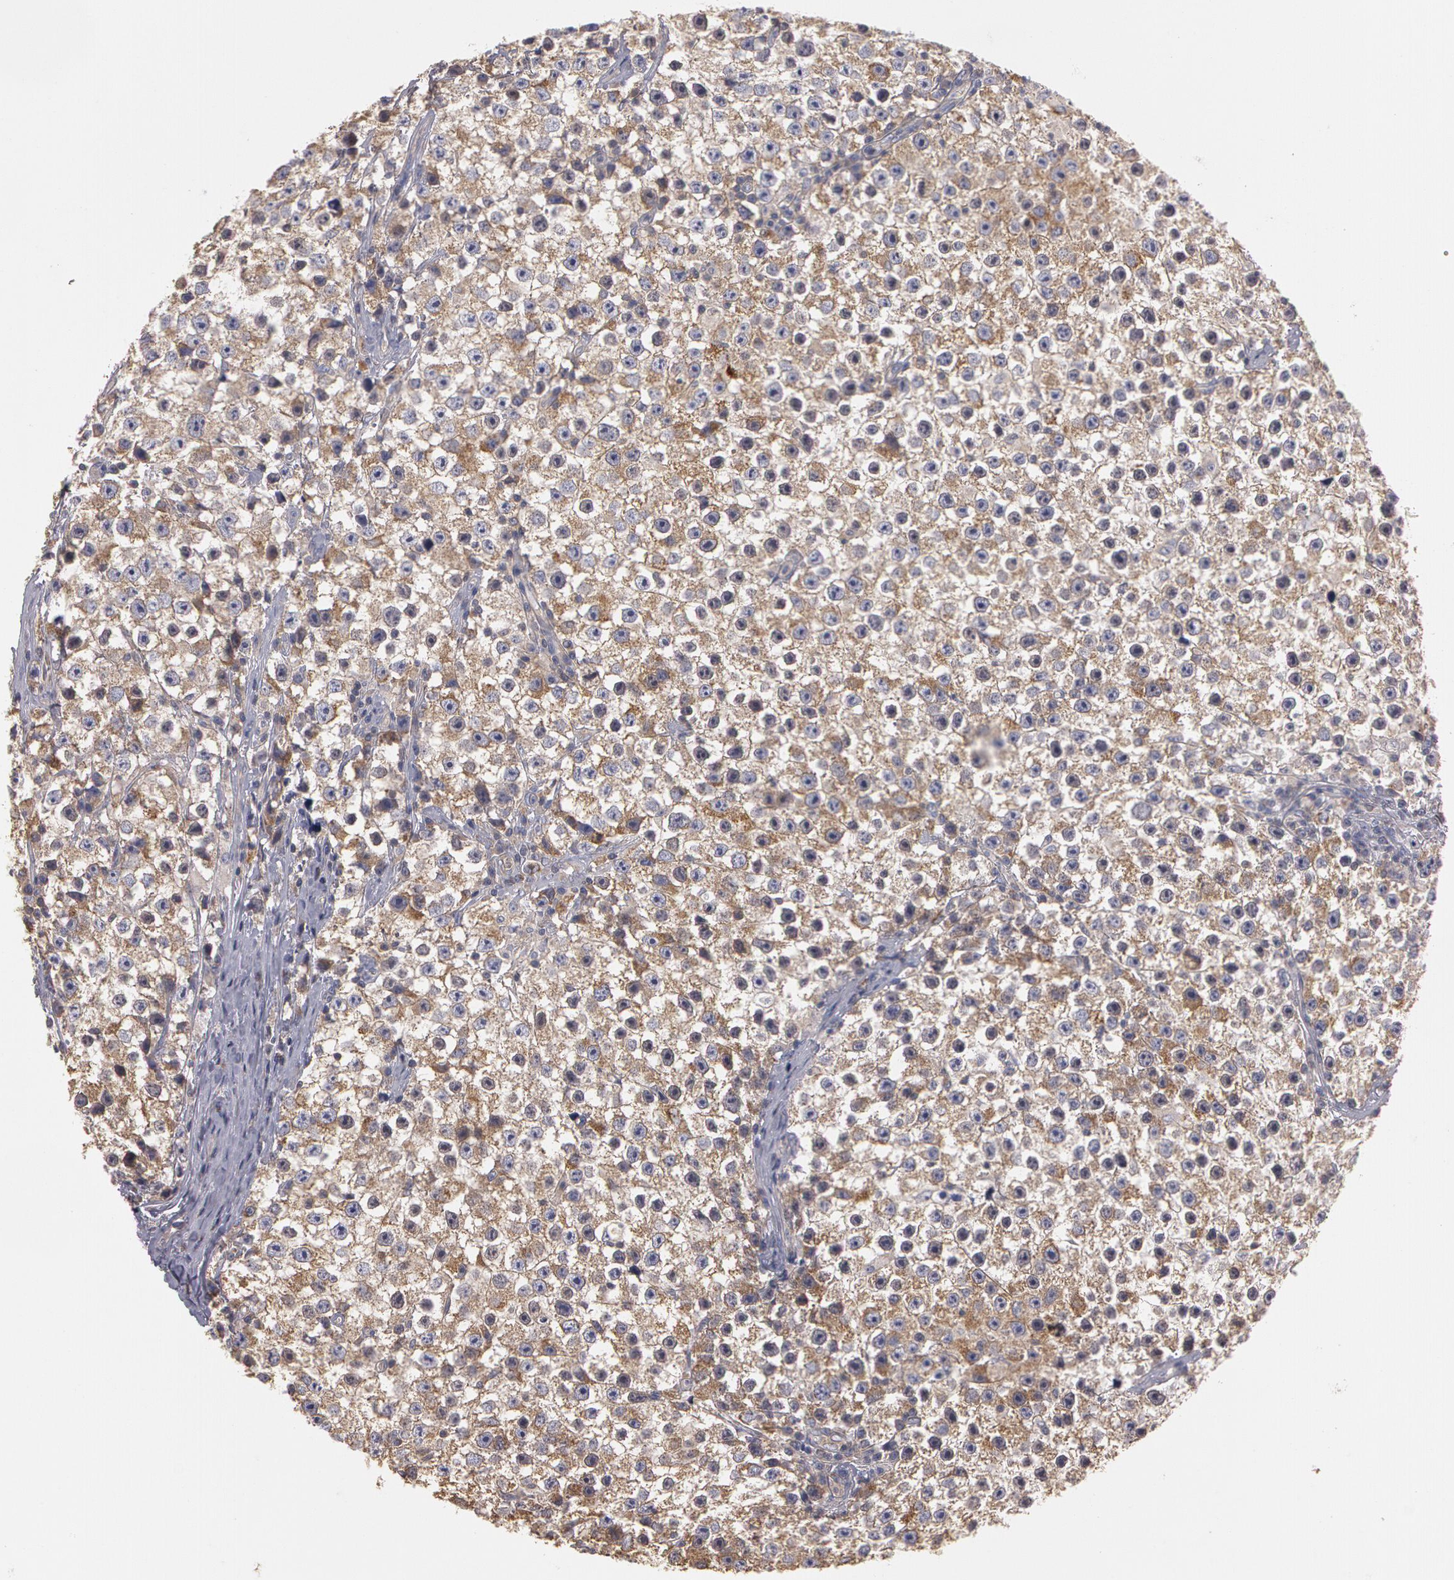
{"staining": {"intensity": "moderate", "quantity": "25%-75%", "location": "cytoplasmic/membranous"}, "tissue": "testis cancer", "cell_type": "Tumor cells", "image_type": "cancer", "snomed": [{"axis": "morphology", "description": "Seminoma, NOS"}, {"axis": "topography", "description": "Testis"}], "caption": "Immunohistochemical staining of seminoma (testis) displays medium levels of moderate cytoplasmic/membranous staining in approximately 25%-75% of tumor cells.", "gene": "NEK9", "patient": {"sex": "male", "age": 35}}